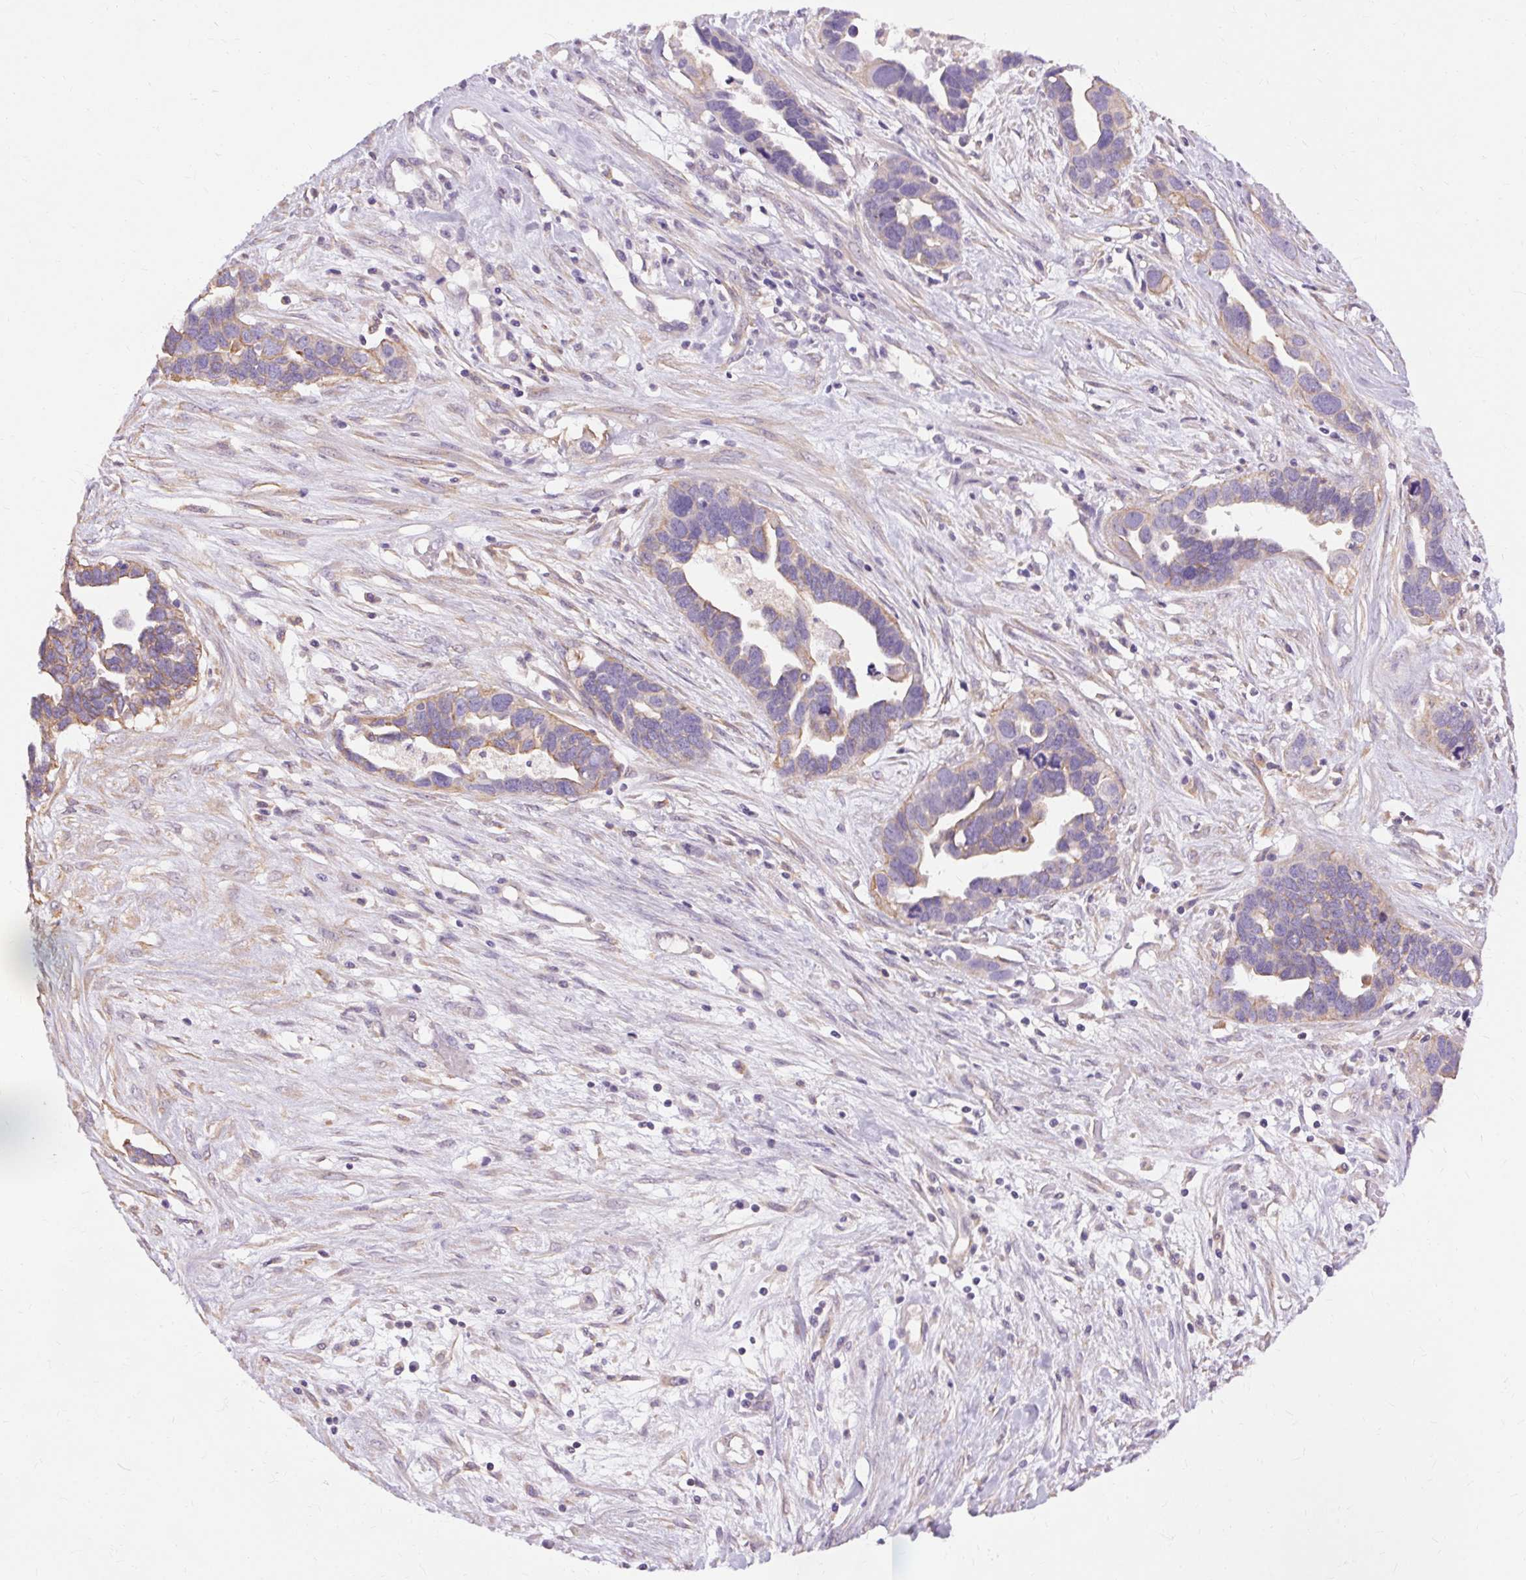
{"staining": {"intensity": "weak", "quantity": "<25%", "location": "cytoplasmic/membranous"}, "tissue": "ovarian cancer", "cell_type": "Tumor cells", "image_type": "cancer", "snomed": [{"axis": "morphology", "description": "Cystadenocarcinoma, serous, NOS"}, {"axis": "topography", "description": "Ovary"}], "caption": "Immunohistochemistry (IHC) of ovarian cancer reveals no positivity in tumor cells.", "gene": "TM6SF1", "patient": {"sex": "female", "age": 54}}